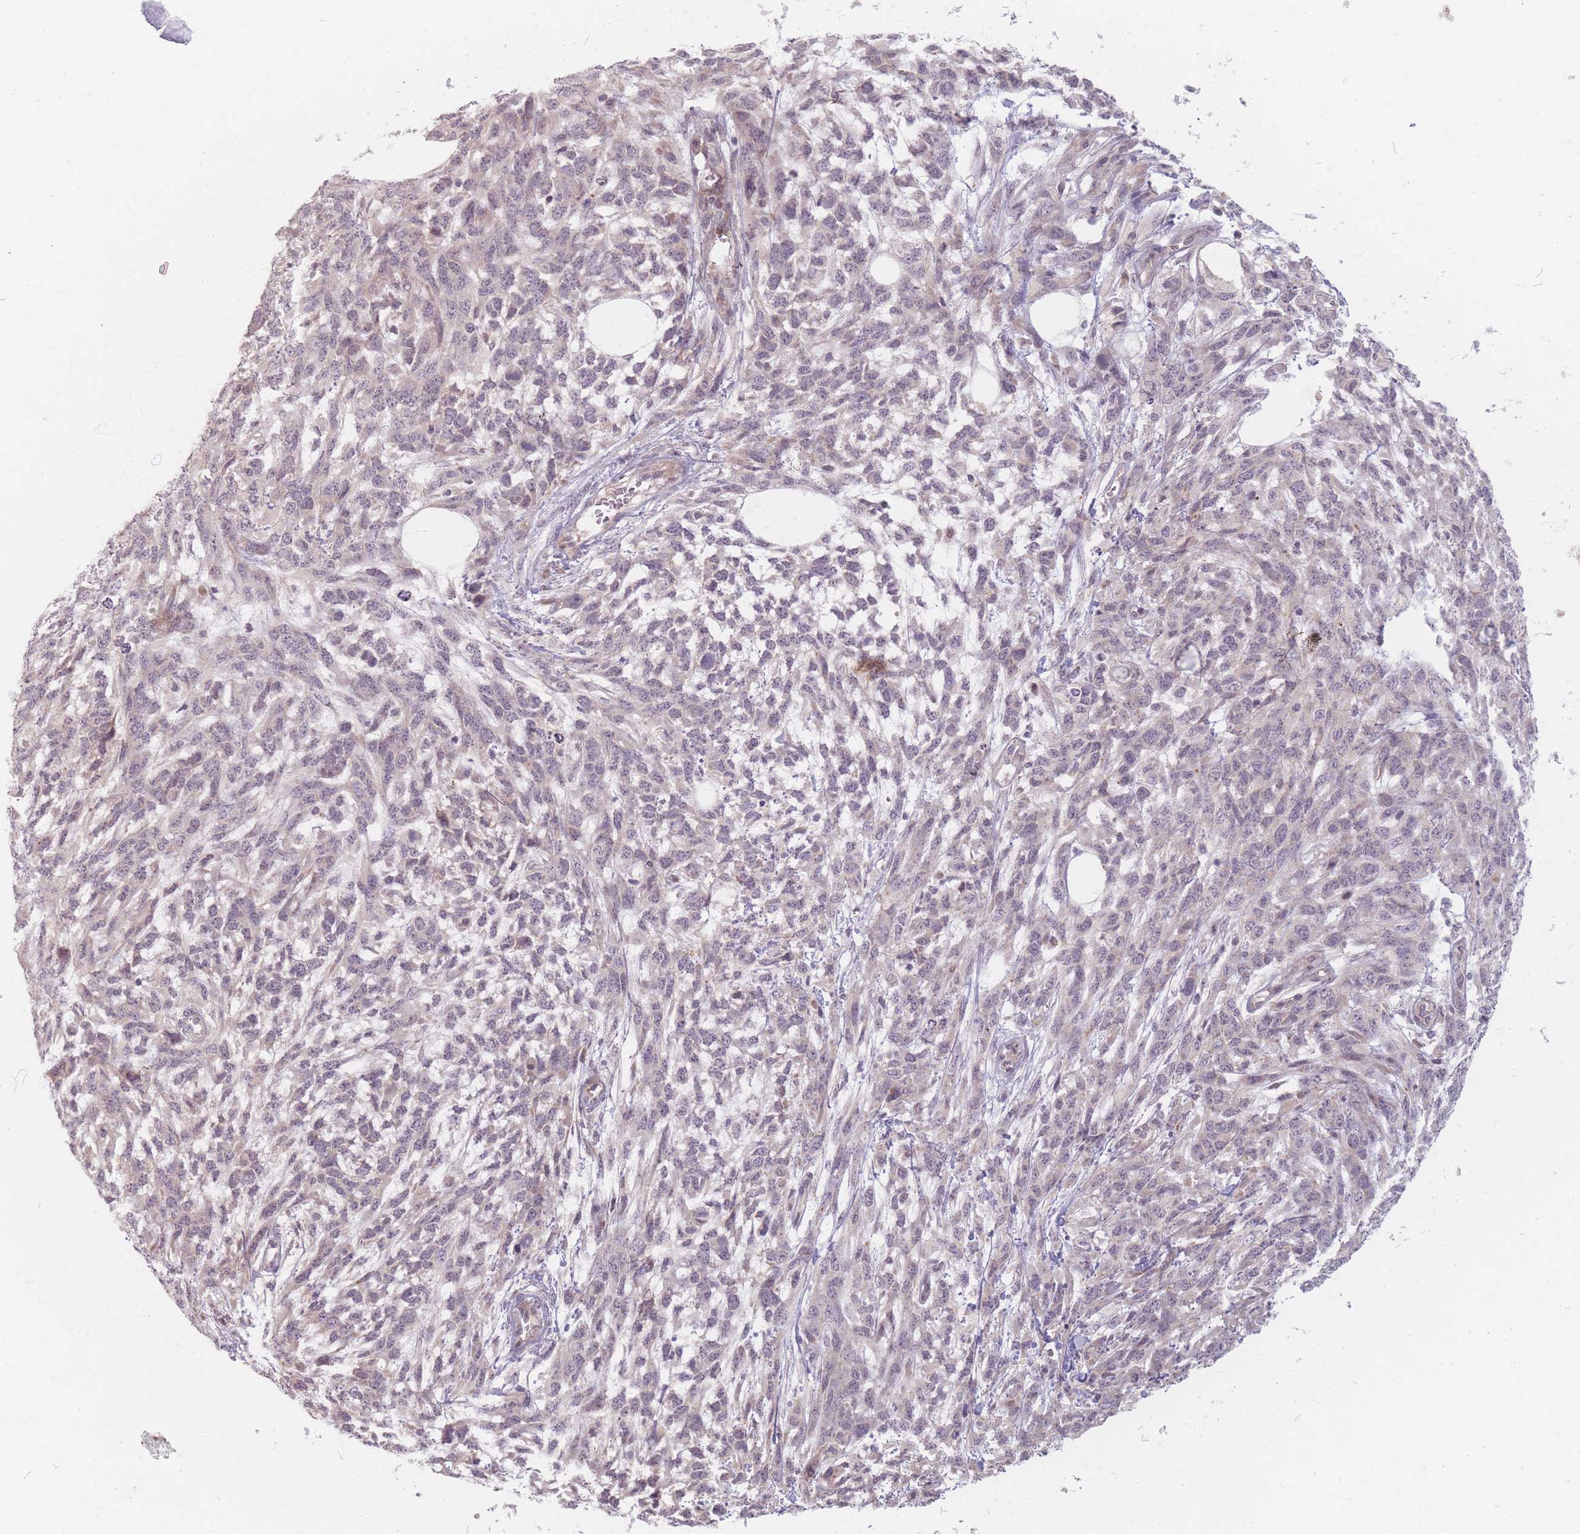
{"staining": {"intensity": "negative", "quantity": "none", "location": "none"}, "tissue": "melanoma", "cell_type": "Tumor cells", "image_type": "cancer", "snomed": [{"axis": "morphology", "description": "Normal morphology"}, {"axis": "morphology", "description": "Malignant melanoma, NOS"}, {"axis": "topography", "description": "Skin"}], "caption": "Immunohistochemistry (IHC) histopathology image of neoplastic tissue: human melanoma stained with DAB (3,3'-diaminobenzidine) displays no significant protein positivity in tumor cells. (DAB immunohistochemistry, high magnification).", "gene": "GABRA6", "patient": {"sex": "female", "age": 72}}